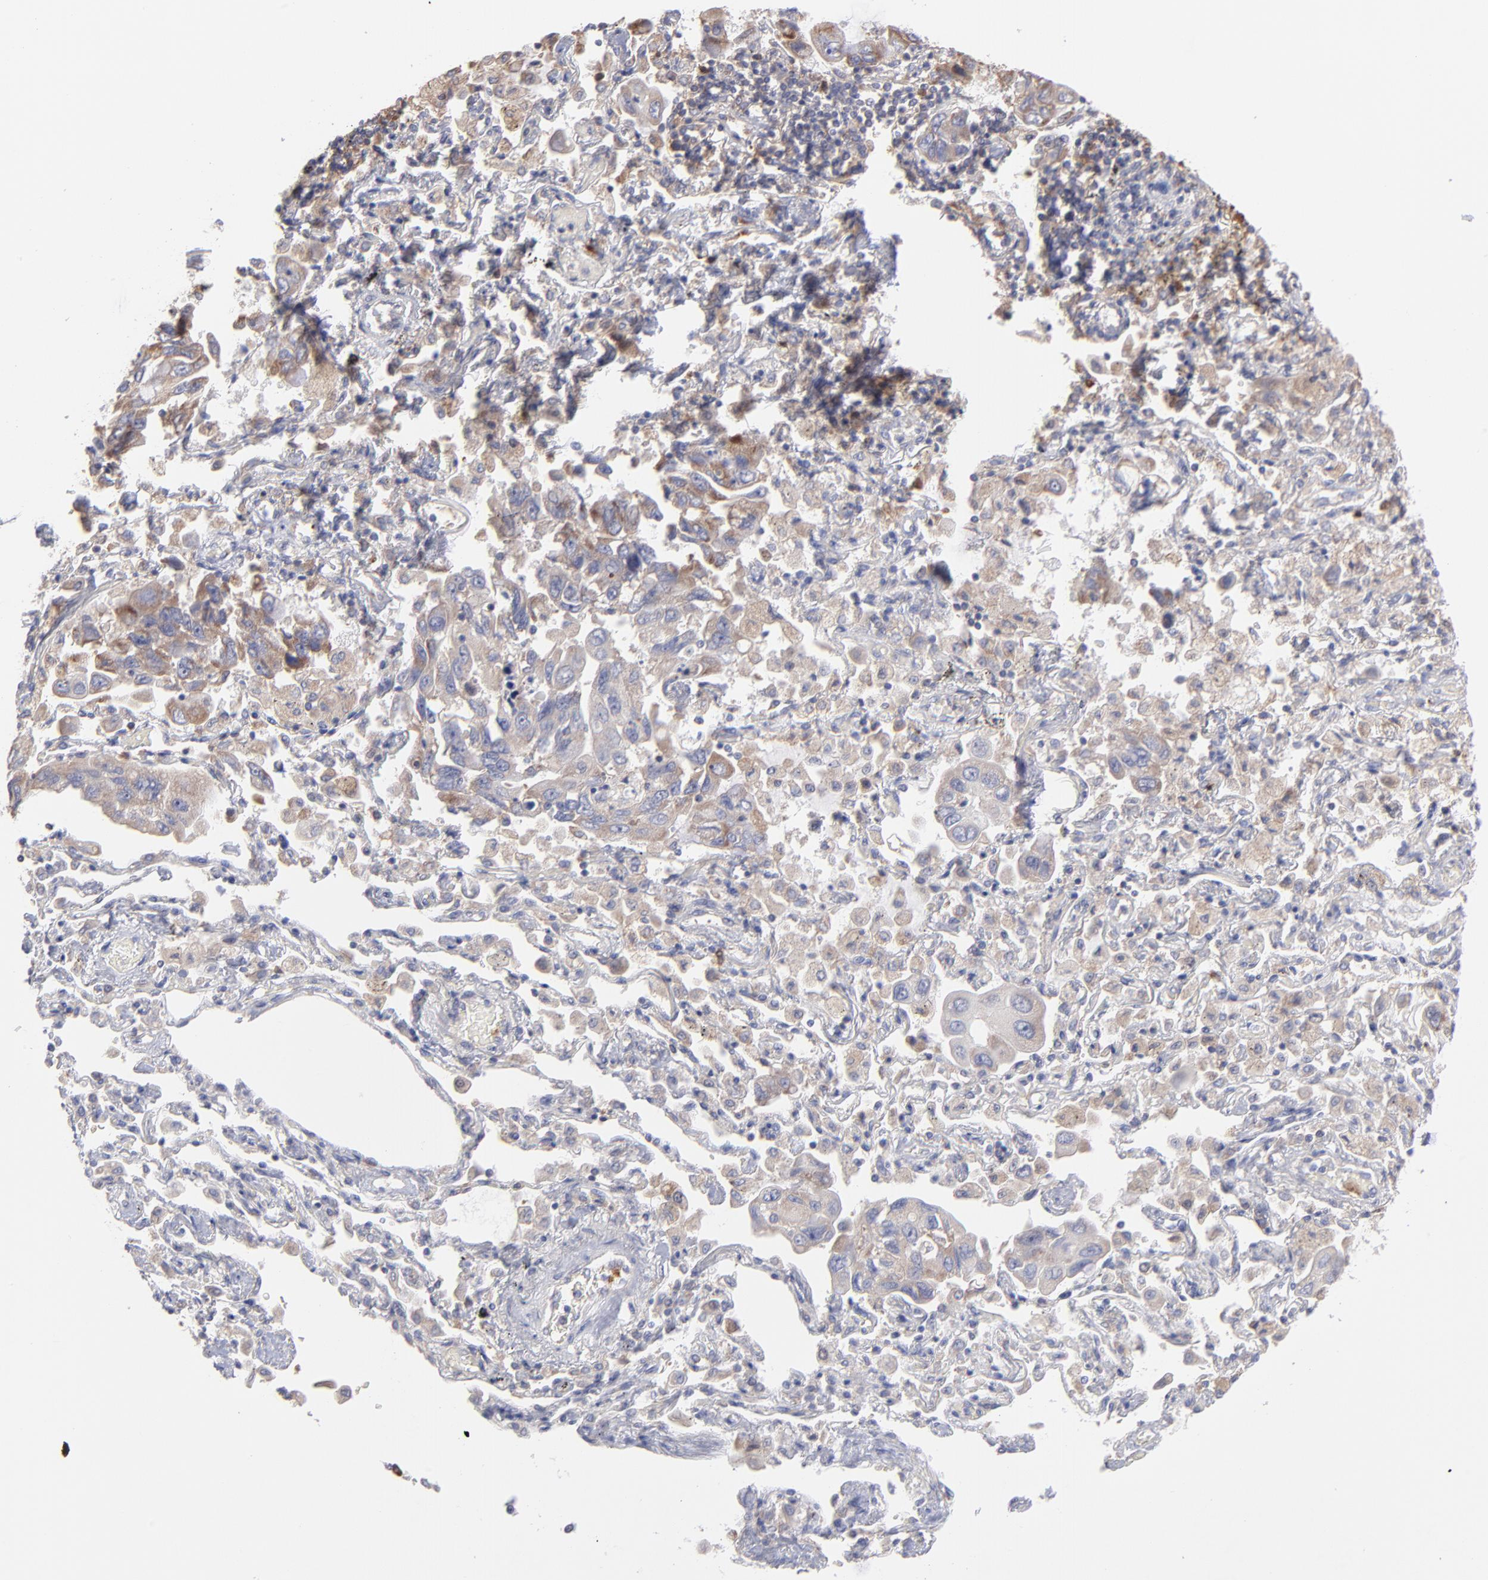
{"staining": {"intensity": "weak", "quantity": "<25%", "location": "cytoplasmic/membranous"}, "tissue": "lung cancer", "cell_type": "Tumor cells", "image_type": "cancer", "snomed": [{"axis": "morphology", "description": "Adenocarcinoma, NOS"}, {"axis": "topography", "description": "Lung"}], "caption": "IHC histopathology image of lung adenocarcinoma stained for a protein (brown), which shows no positivity in tumor cells.", "gene": "RPLP0", "patient": {"sex": "male", "age": 64}}